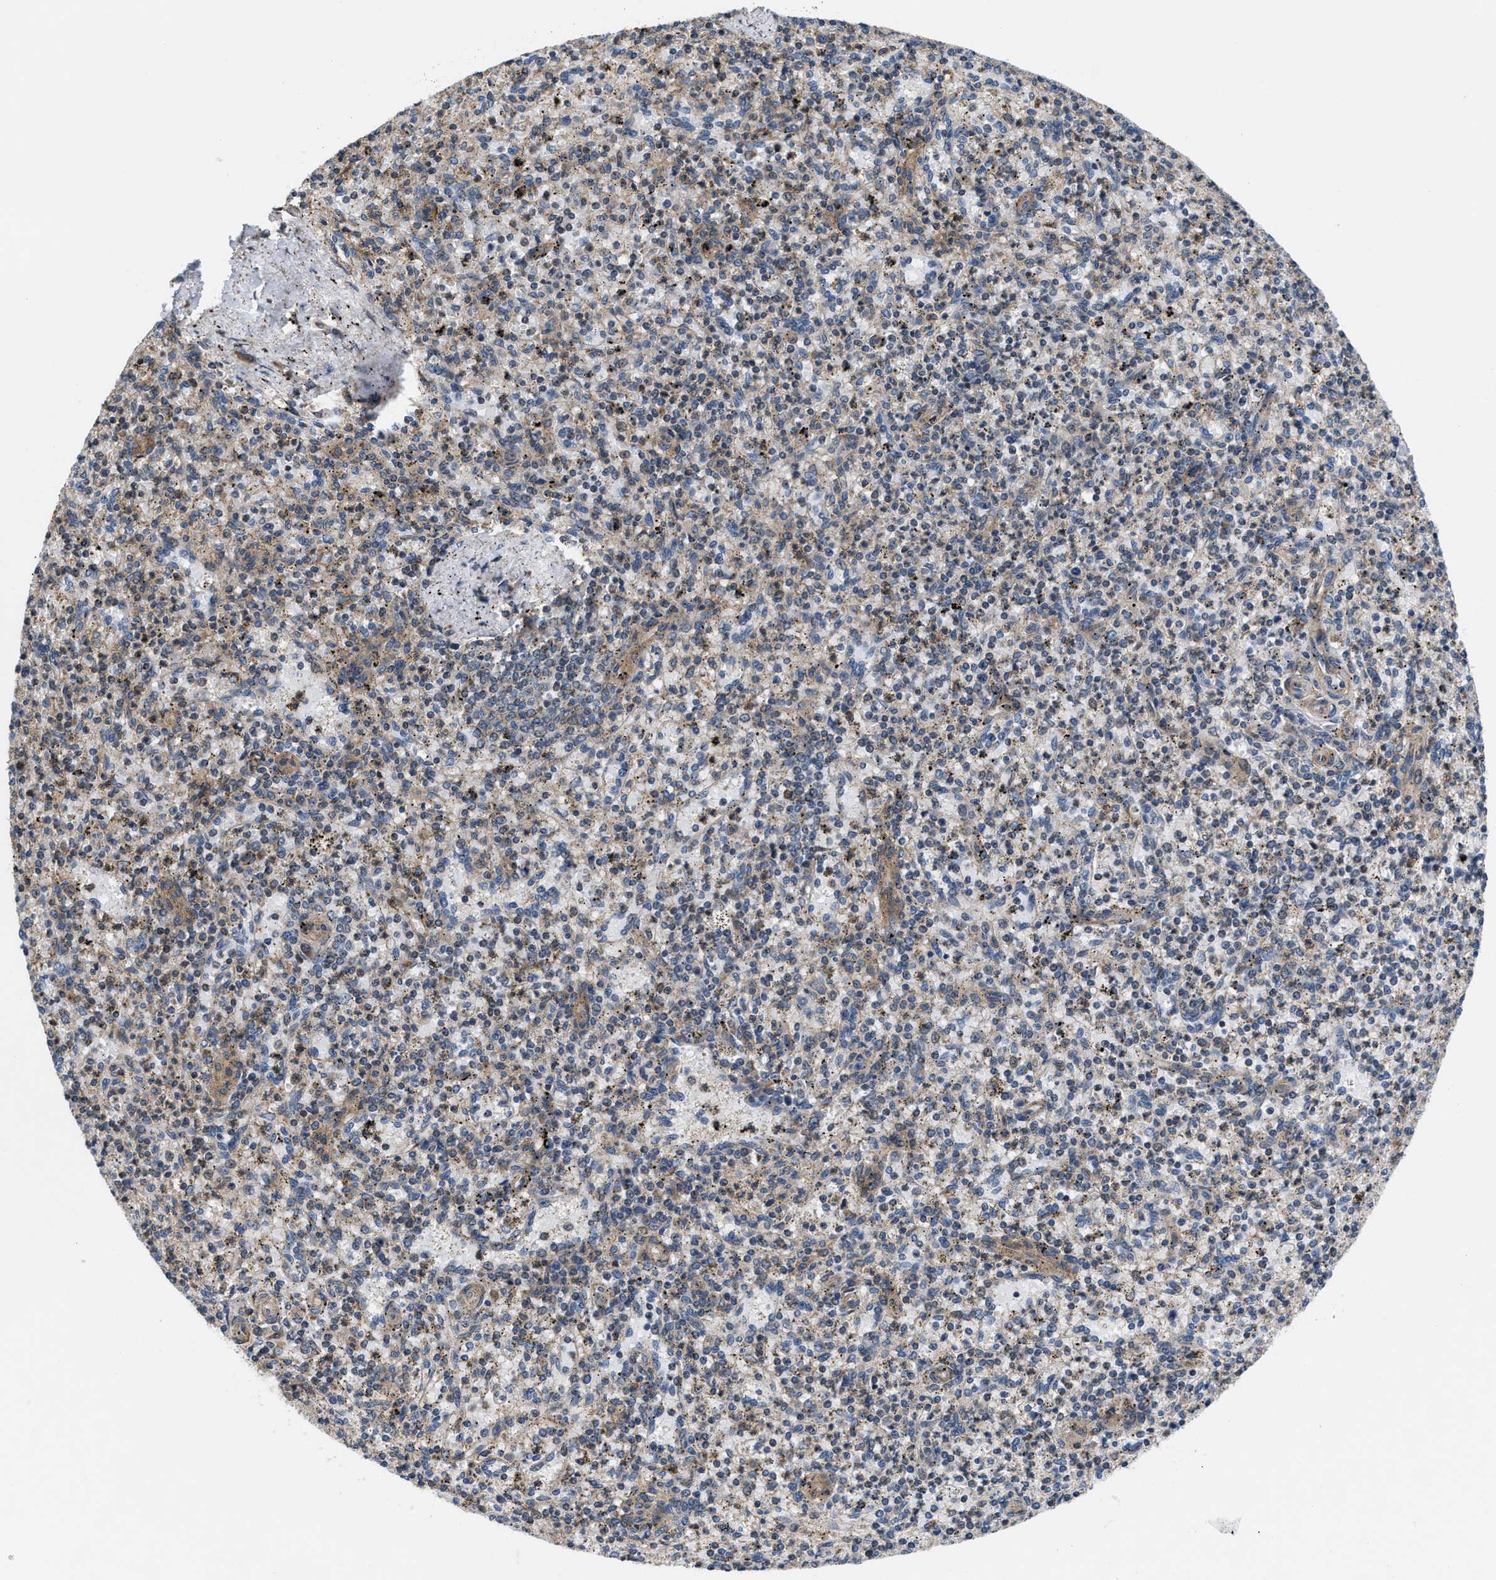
{"staining": {"intensity": "weak", "quantity": "<25%", "location": "cytoplasmic/membranous"}, "tissue": "spleen", "cell_type": "Cells in red pulp", "image_type": "normal", "snomed": [{"axis": "morphology", "description": "Normal tissue, NOS"}, {"axis": "topography", "description": "Spleen"}], "caption": "The photomicrograph exhibits no significant staining in cells in red pulp of spleen.", "gene": "CEP128", "patient": {"sex": "male", "age": 72}}